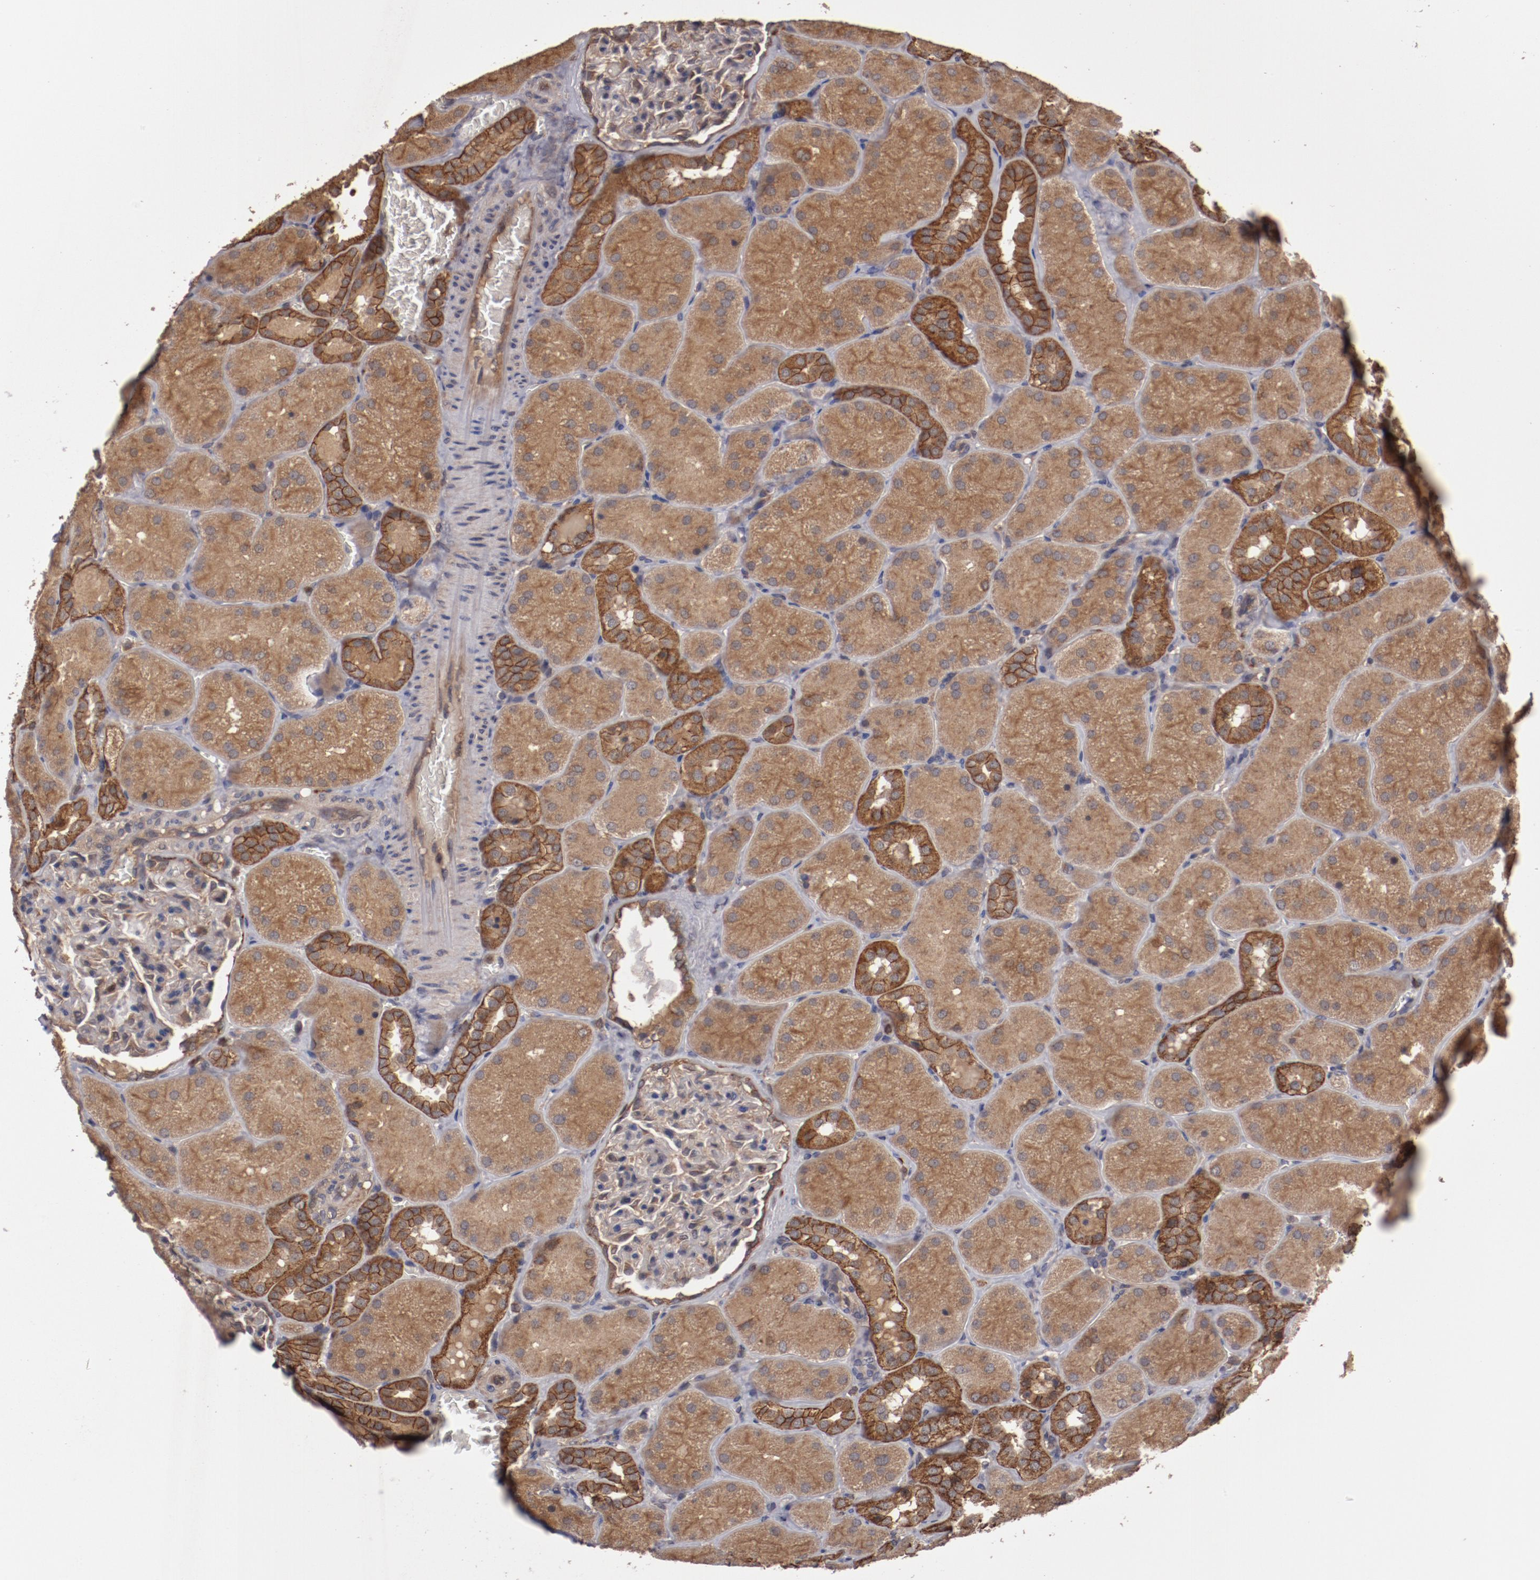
{"staining": {"intensity": "weak", "quantity": "<25%", "location": "cytoplasmic/membranous"}, "tissue": "kidney", "cell_type": "Cells in glomeruli", "image_type": "normal", "snomed": [{"axis": "morphology", "description": "Normal tissue, NOS"}, {"axis": "topography", "description": "Kidney"}], "caption": "A micrograph of human kidney is negative for staining in cells in glomeruli. The staining is performed using DAB brown chromogen with nuclei counter-stained in using hematoxylin.", "gene": "RPS6KA6", "patient": {"sex": "male", "age": 28}}